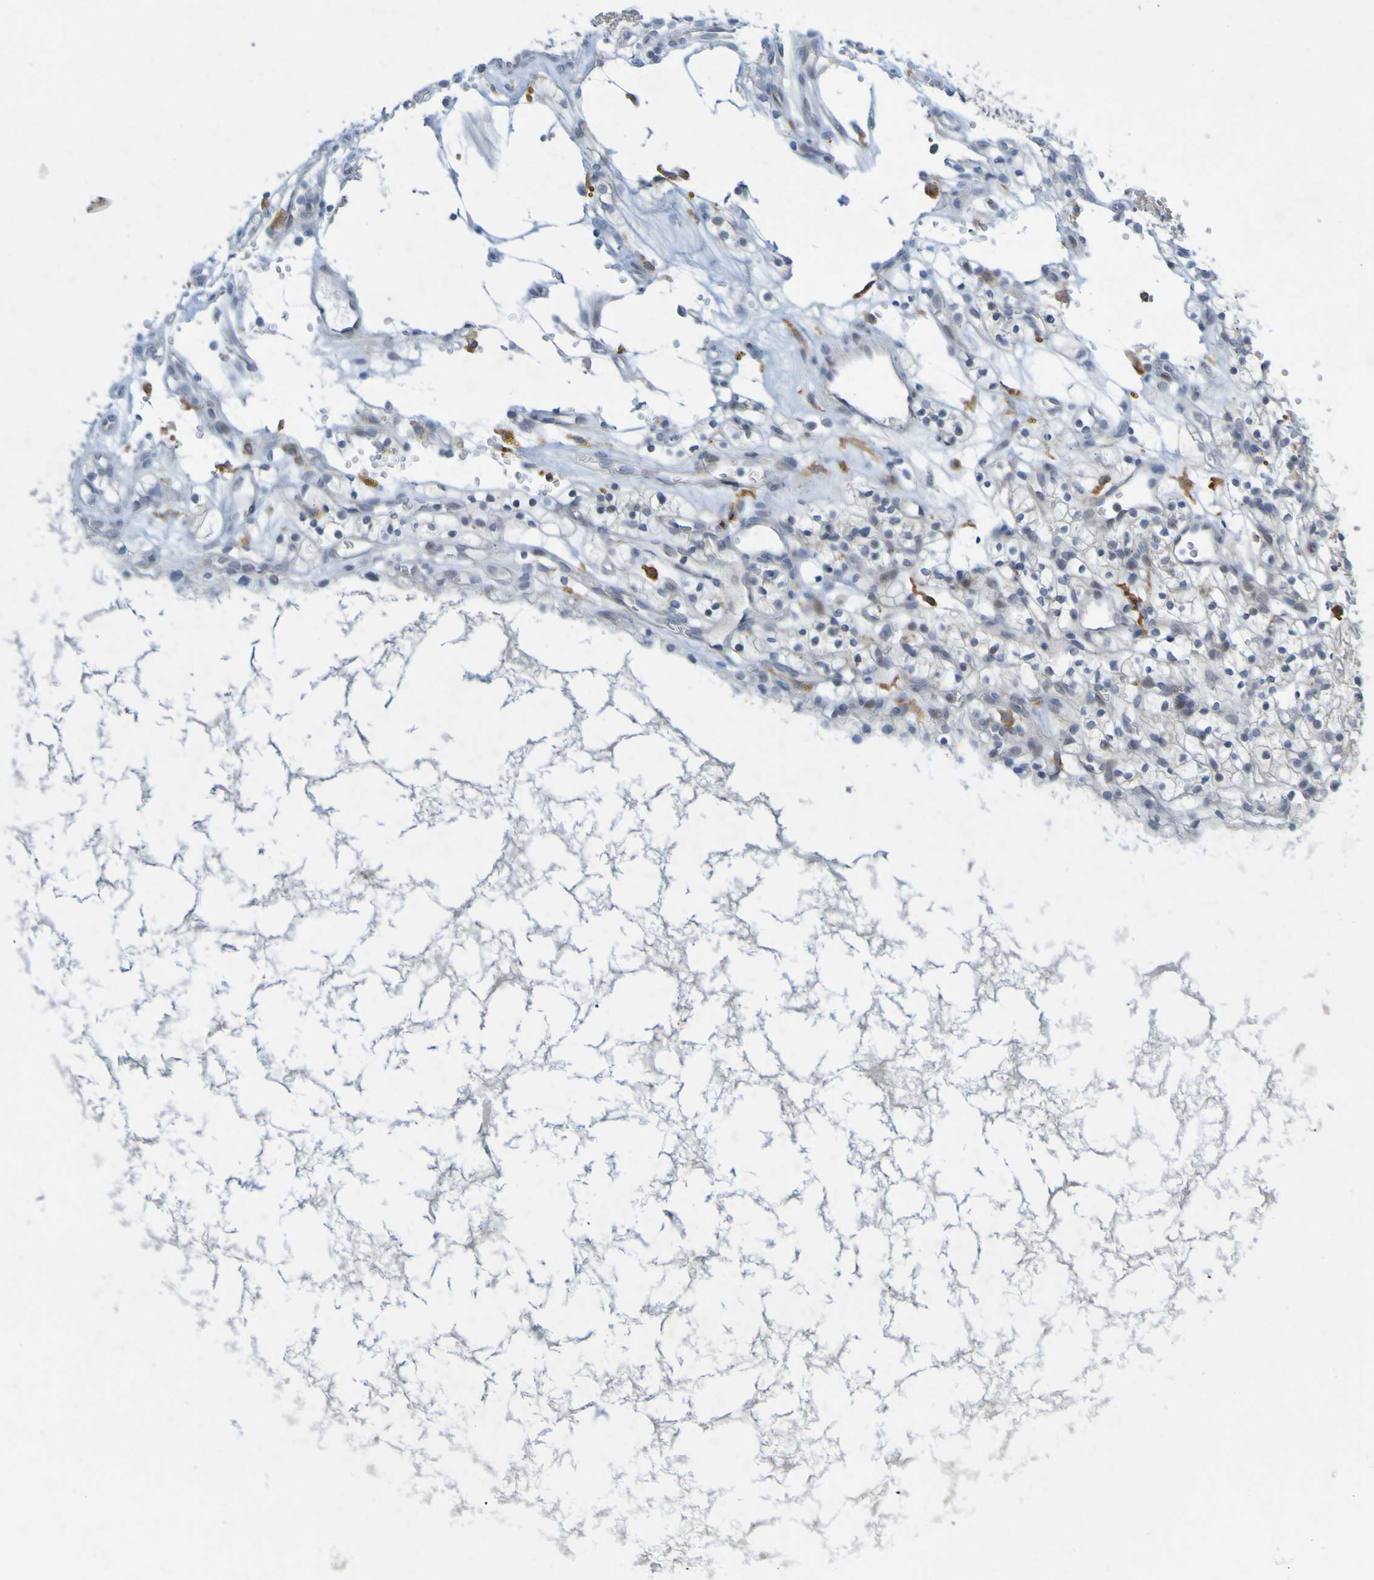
{"staining": {"intensity": "weak", "quantity": "<25%", "location": "cytoplasmic/membranous"}, "tissue": "renal cancer", "cell_type": "Tumor cells", "image_type": "cancer", "snomed": [{"axis": "morphology", "description": "Adenocarcinoma, NOS"}, {"axis": "topography", "description": "Kidney"}], "caption": "Immunohistochemistry histopathology image of neoplastic tissue: human renal cancer (adenocarcinoma) stained with DAB displays no significant protein staining in tumor cells.", "gene": "LILRB5", "patient": {"sex": "female", "age": 57}}